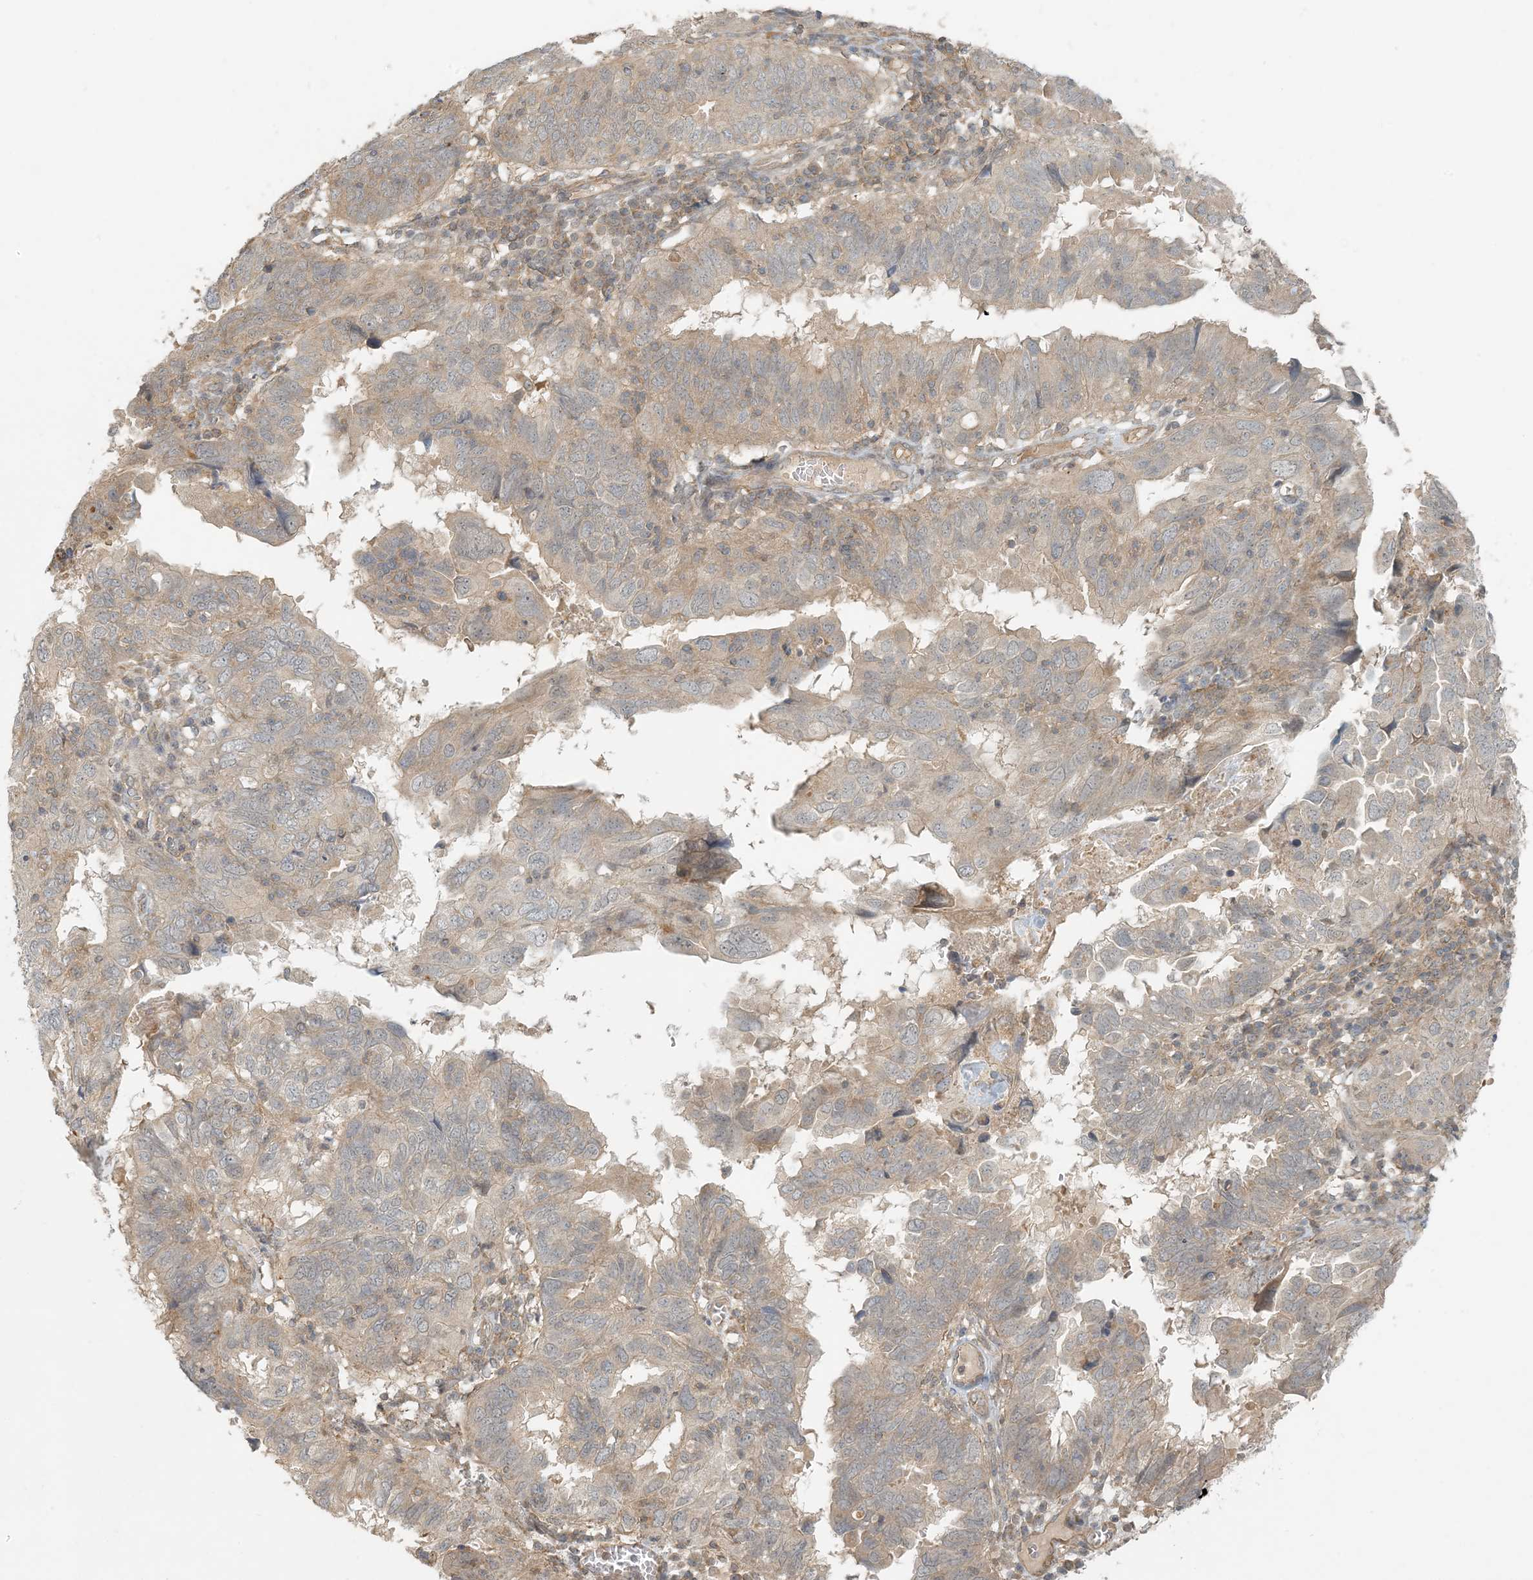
{"staining": {"intensity": "moderate", "quantity": "<25%", "location": "cytoplasmic/membranous"}, "tissue": "endometrial cancer", "cell_type": "Tumor cells", "image_type": "cancer", "snomed": [{"axis": "morphology", "description": "Adenocarcinoma, NOS"}, {"axis": "topography", "description": "Uterus"}], "caption": "Immunohistochemistry (DAB (3,3'-diaminobenzidine)) staining of endometrial cancer reveals moderate cytoplasmic/membranous protein staining in approximately <25% of tumor cells. (DAB (3,3'-diaminobenzidine) = brown stain, brightfield microscopy at high magnification).", "gene": "OBI1", "patient": {"sex": "female", "age": 77}}